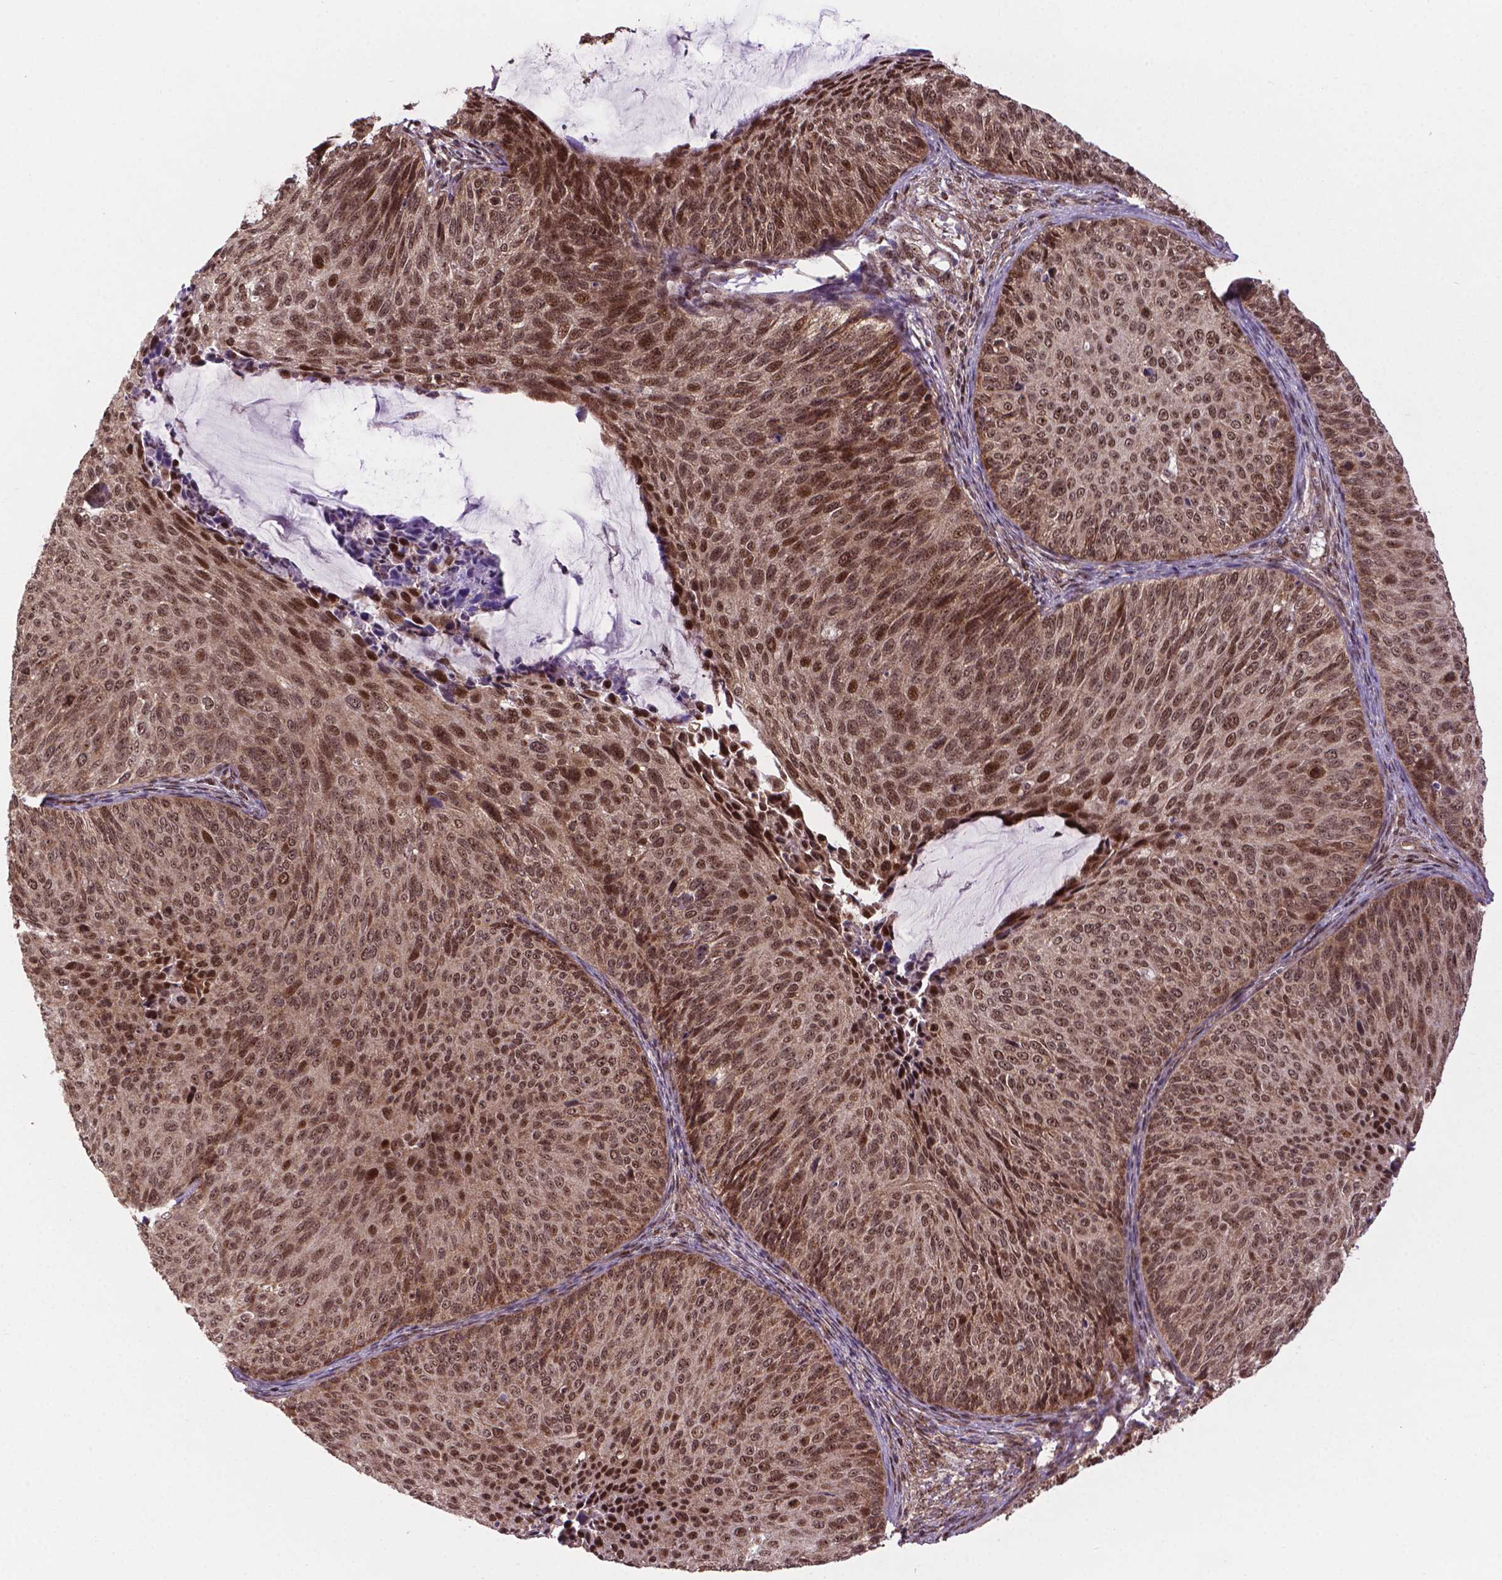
{"staining": {"intensity": "moderate", "quantity": ">75%", "location": "nuclear"}, "tissue": "cervical cancer", "cell_type": "Tumor cells", "image_type": "cancer", "snomed": [{"axis": "morphology", "description": "Squamous cell carcinoma, NOS"}, {"axis": "topography", "description": "Cervix"}], "caption": "Cervical cancer (squamous cell carcinoma) was stained to show a protein in brown. There is medium levels of moderate nuclear staining in about >75% of tumor cells. Using DAB (3,3'-diaminobenzidine) (brown) and hematoxylin (blue) stains, captured at high magnification using brightfield microscopy.", "gene": "CSNK2A1", "patient": {"sex": "female", "age": 36}}